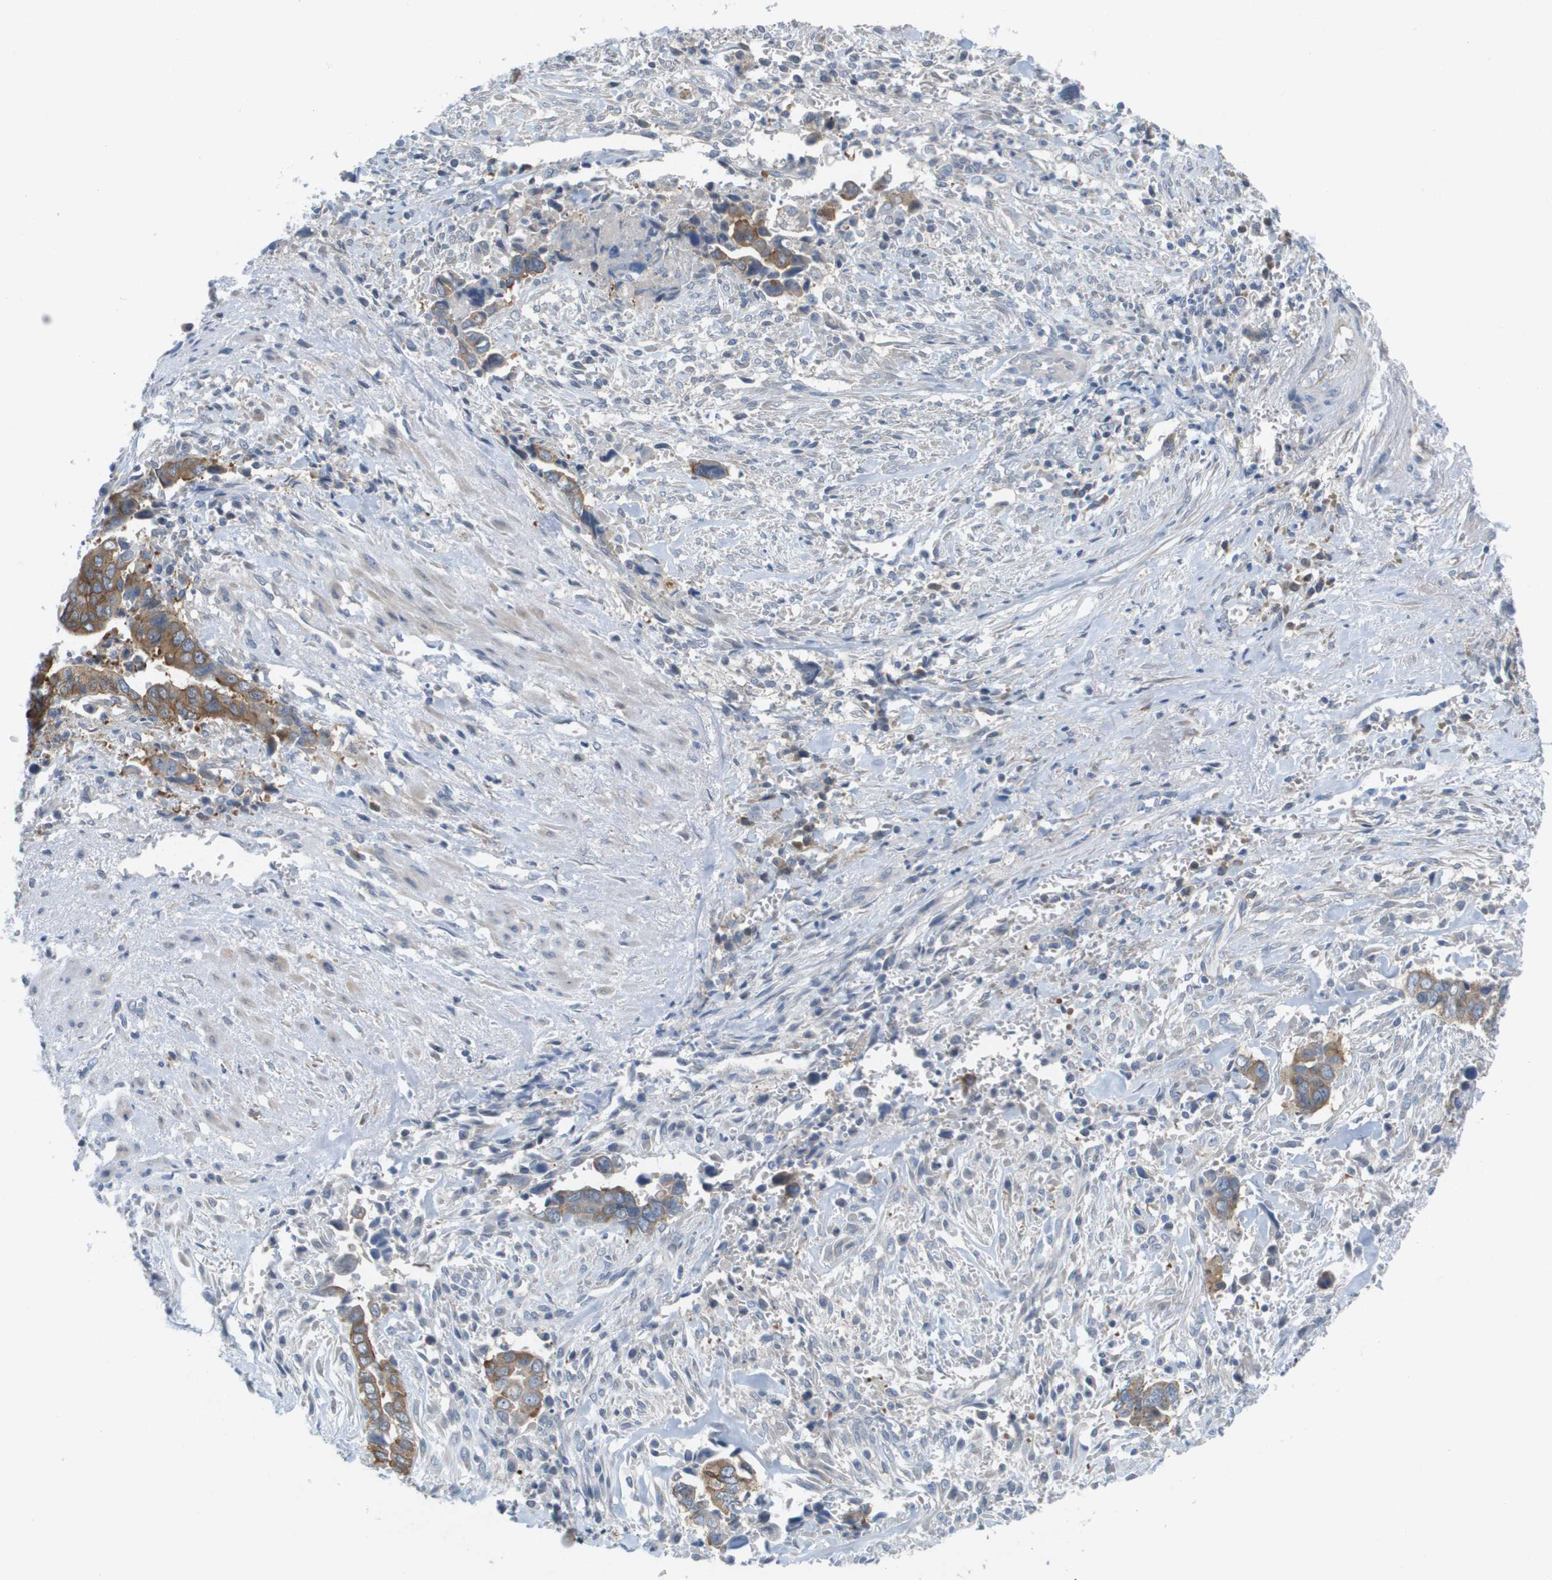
{"staining": {"intensity": "moderate", "quantity": ">75%", "location": "cytoplasmic/membranous"}, "tissue": "liver cancer", "cell_type": "Tumor cells", "image_type": "cancer", "snomed": [{"axis": "morphology", "description": "Cholangiocarcinoma"}, {"axis": "topography", "description": "Liver"}], "caption": "The image demonstrates a brown stain indicating the presence of a protein in the cytoplasmic/membranous of tumor cells in liver cancer.", "gene": "MARCHF8", "patient": {"sex": "female", "age": 79}}